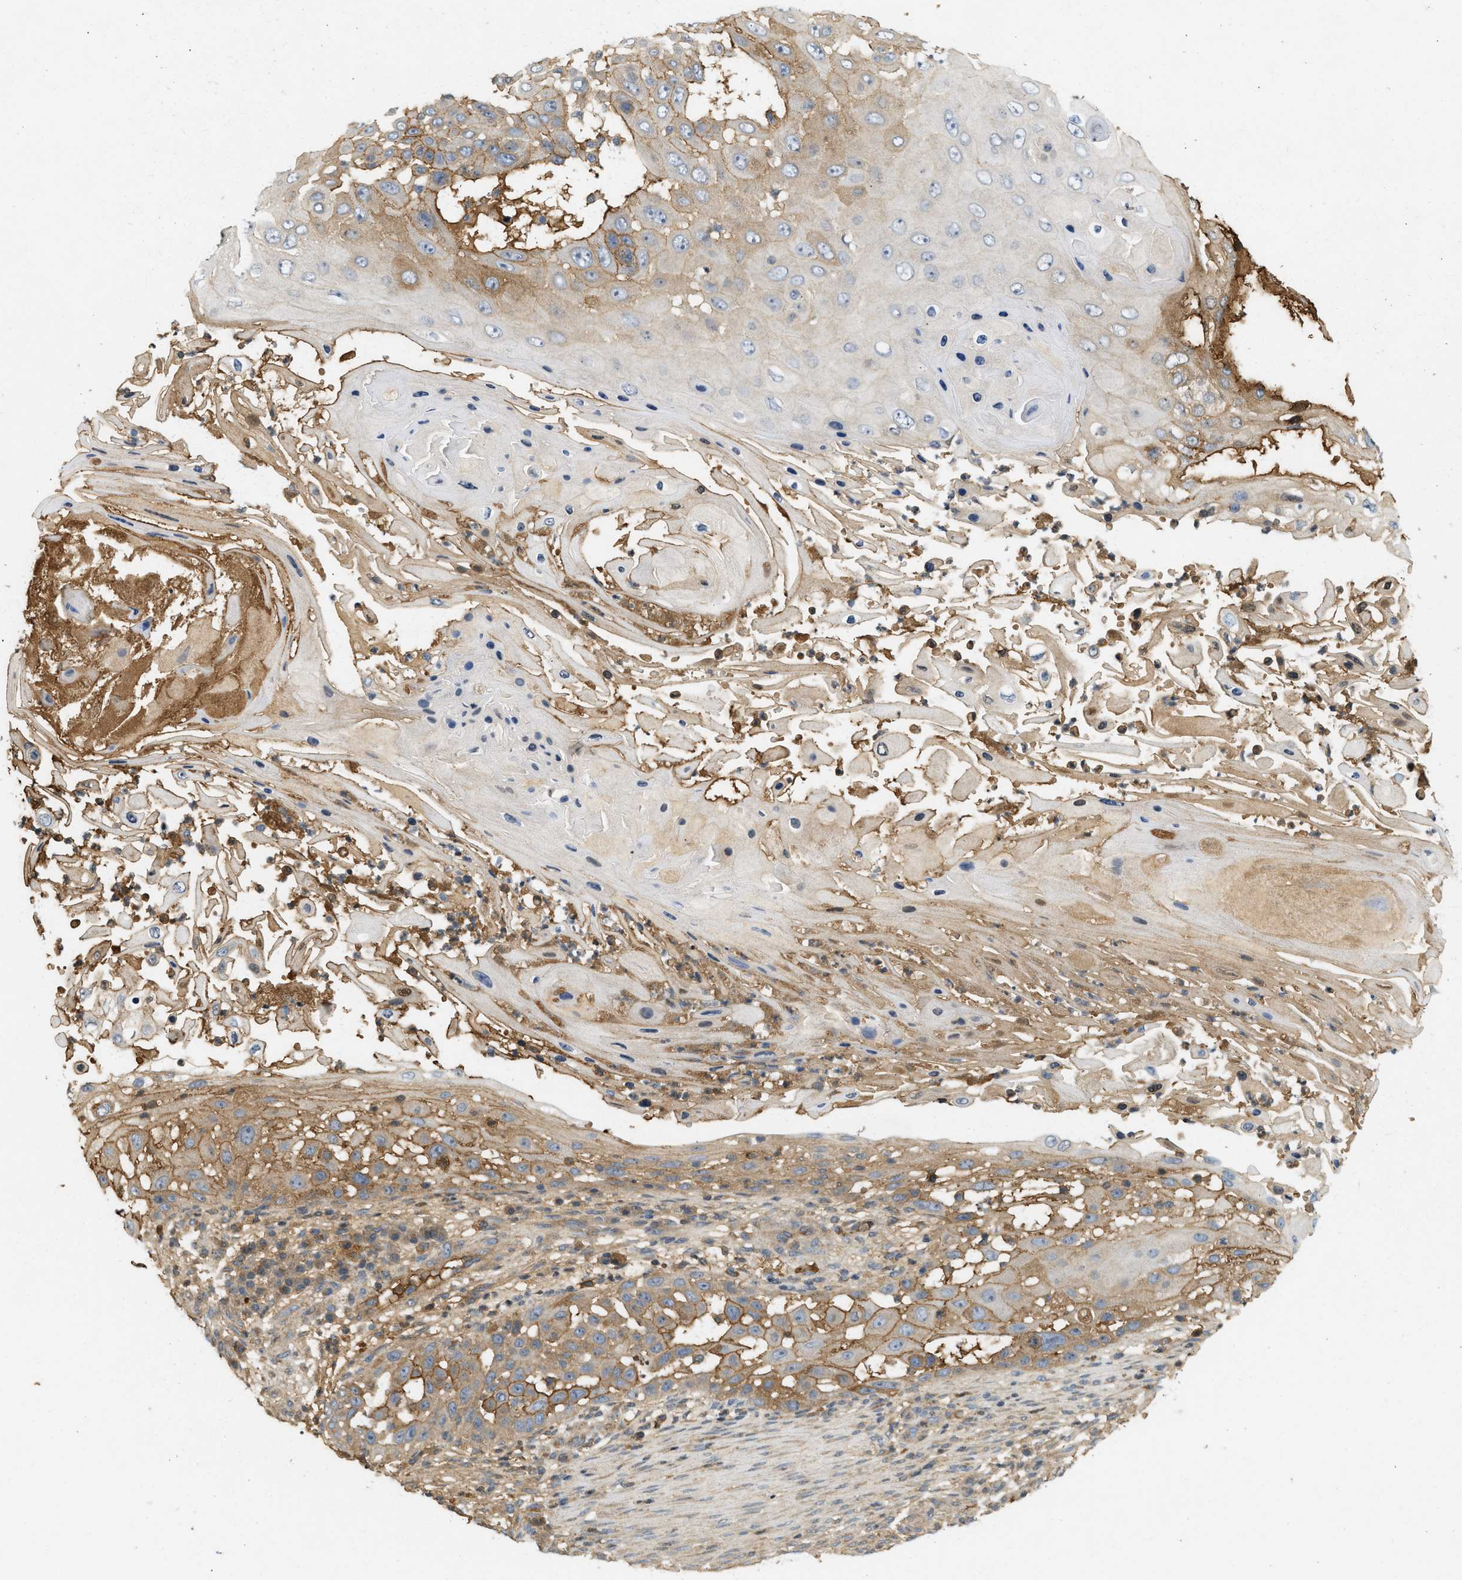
{"staining": {"intensity": "moderate", "quantity": "25%-75%", "location": "cytoplasmic/membranous"}, "tissue": "skin cancer", "cell_type": "Tumor cells", "image_type": "cancer", "snomed": [{"axis": "morphology", "description": "Squamous cell carcinoma, NOS"}, {"axis": "topography", "description": "Skin"}], "caption": "Squamous cell carcinoma (skin) was stained to show a protein in brown. There is medium levels of moderate cytoplasmic/membranous staining in approximately 25%-75% of tumor cells. (DAB IHC, brown staining for protein, blue staining for nuclei).", "gene": "F8", "patient": {"sex": "female", "age": 44}}